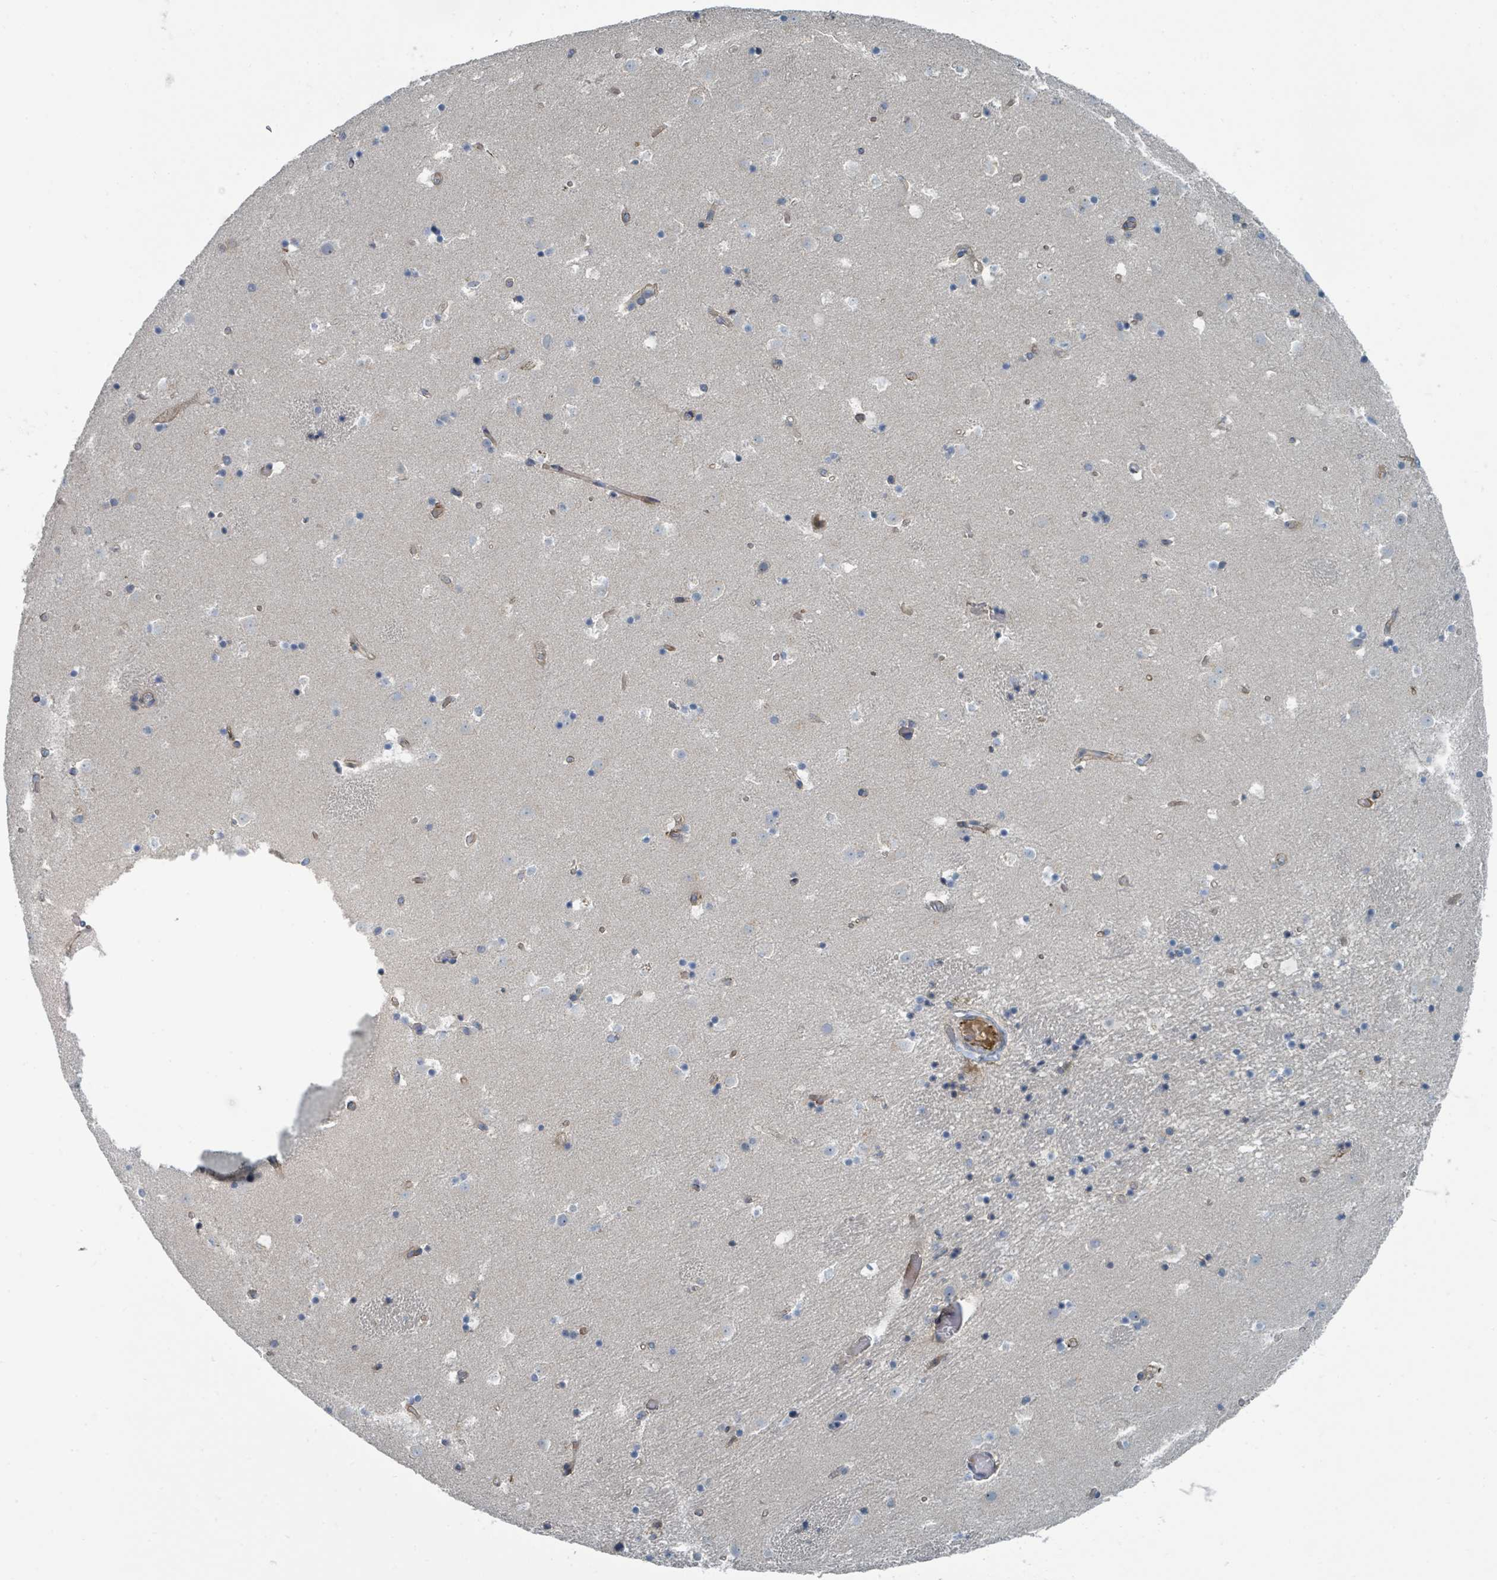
{"staining": {"intensity": "negative", "quantity": "none", "location": "none"}, "tissue": "caudate", "cell_type": "Glial cells", "image_type": "normal", "snomed": [{"axis": "morphology", "description": "Normal tissue, NOS"}, {"axis": "topography", "description": "Lateral ventricle wall"}], "caption": "Immunohistochemistry (IHC) photomicrograph of benign caudate: human caudate stained with DAB (3,3'-diaminobenzidine) displays no significant protein staining in glial cells.", "gene": "SLC44A5", "patient": {"sex": "male", "age": 25}}